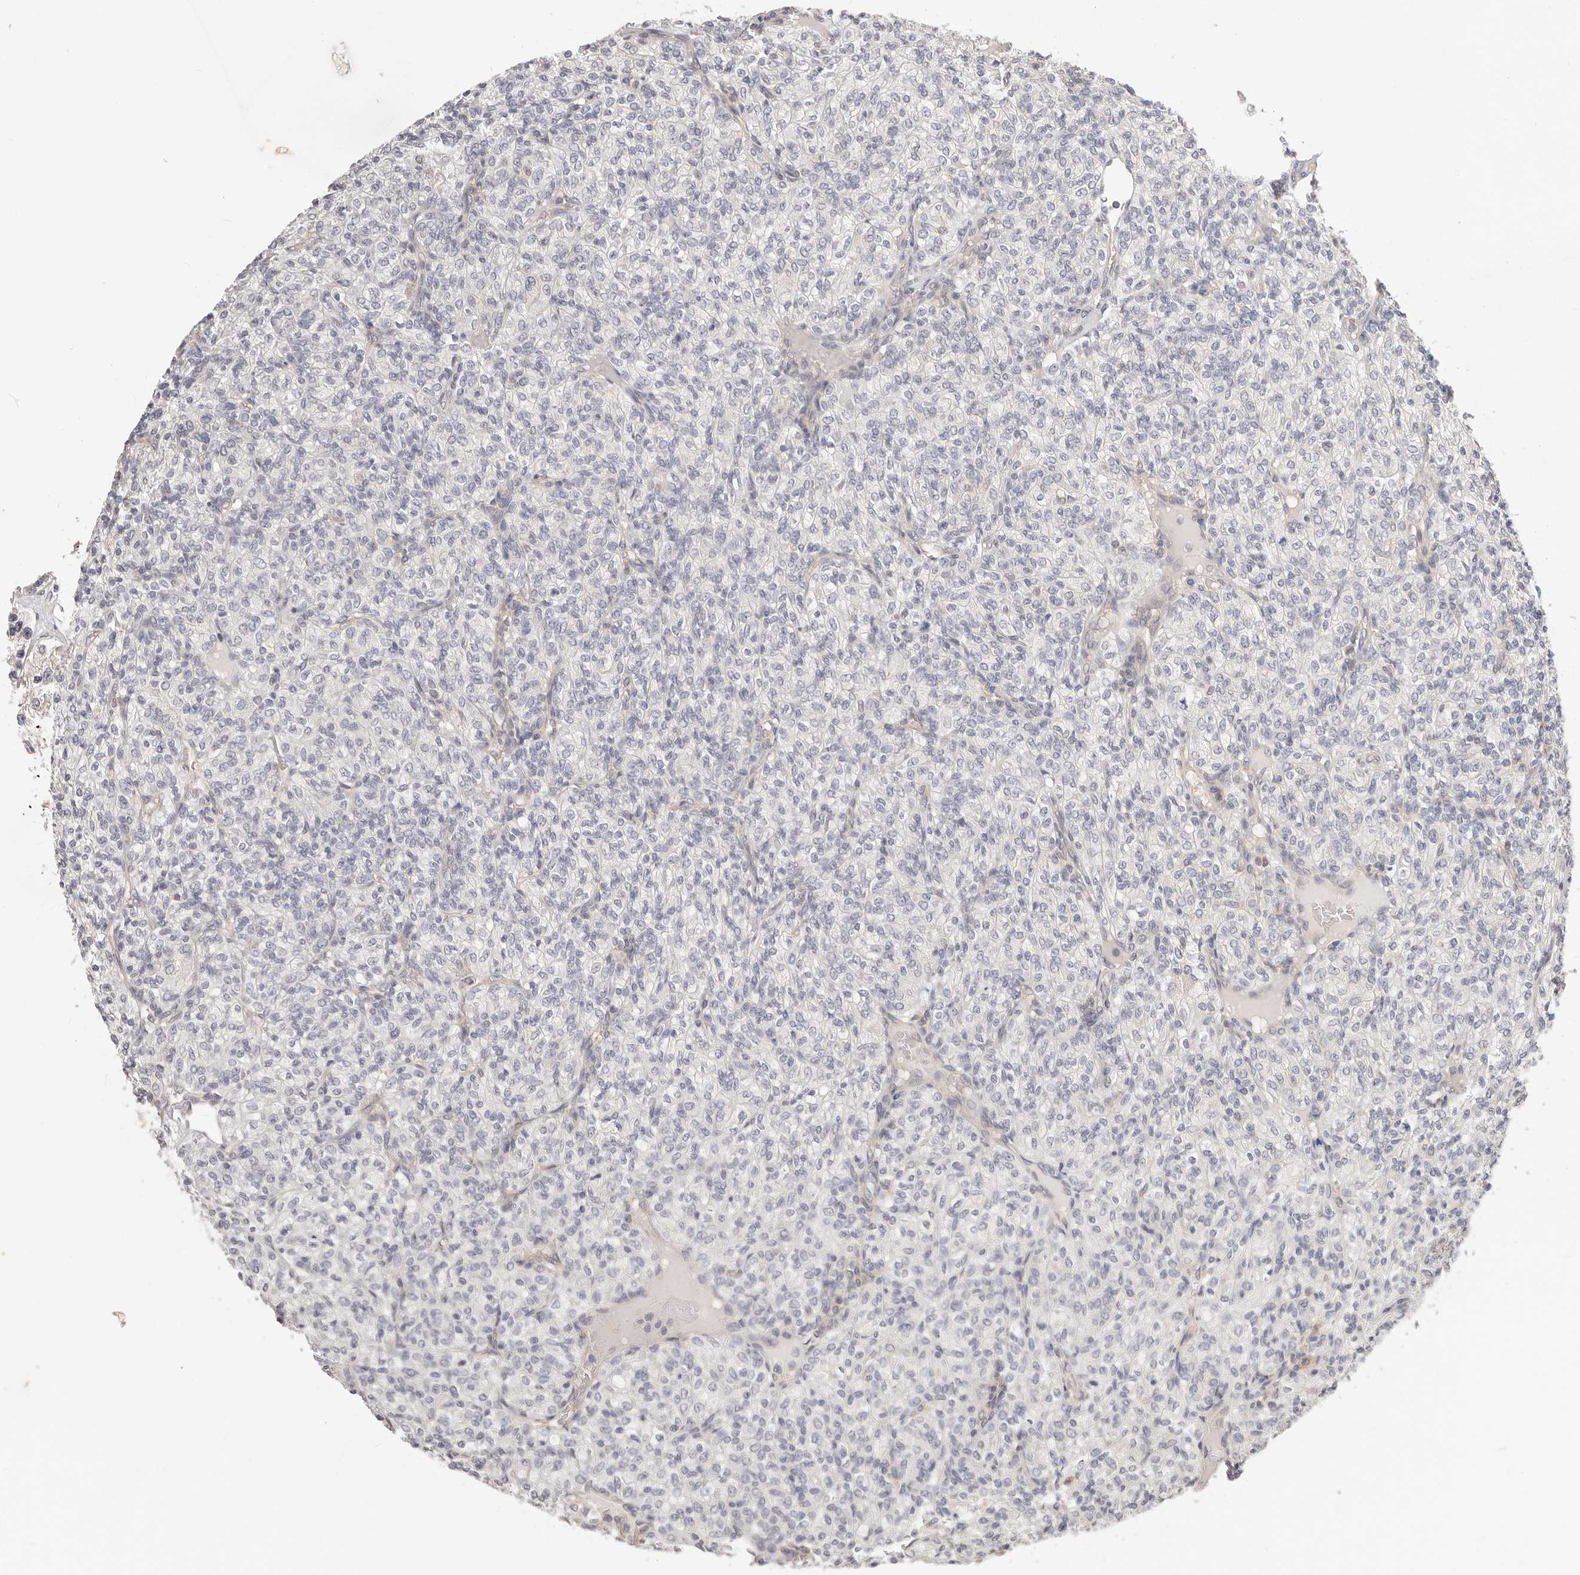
{"staining": {"intensity": "negative", "quantity": "none", "location": "none"}, "tissue": "renal cancer", "cell_type": "Tumor cells", "image_type": "cancer", "snomed": [{"axis": "morphology", "description": "Adenocarcinoma, NOS"}, {"axis": "topography", "description": "Kidney"}], "caption": "There is no significant positivity in tumor cells of renal cancer (adenocarcinoma). The staining is performed using DAB (3,3'-diaminobenzidine) brown chromogen with nuclei counter-stained in using hematoxylin.", "gene": "GGPS1", "patient": {"sex": "male", "age": 77}}